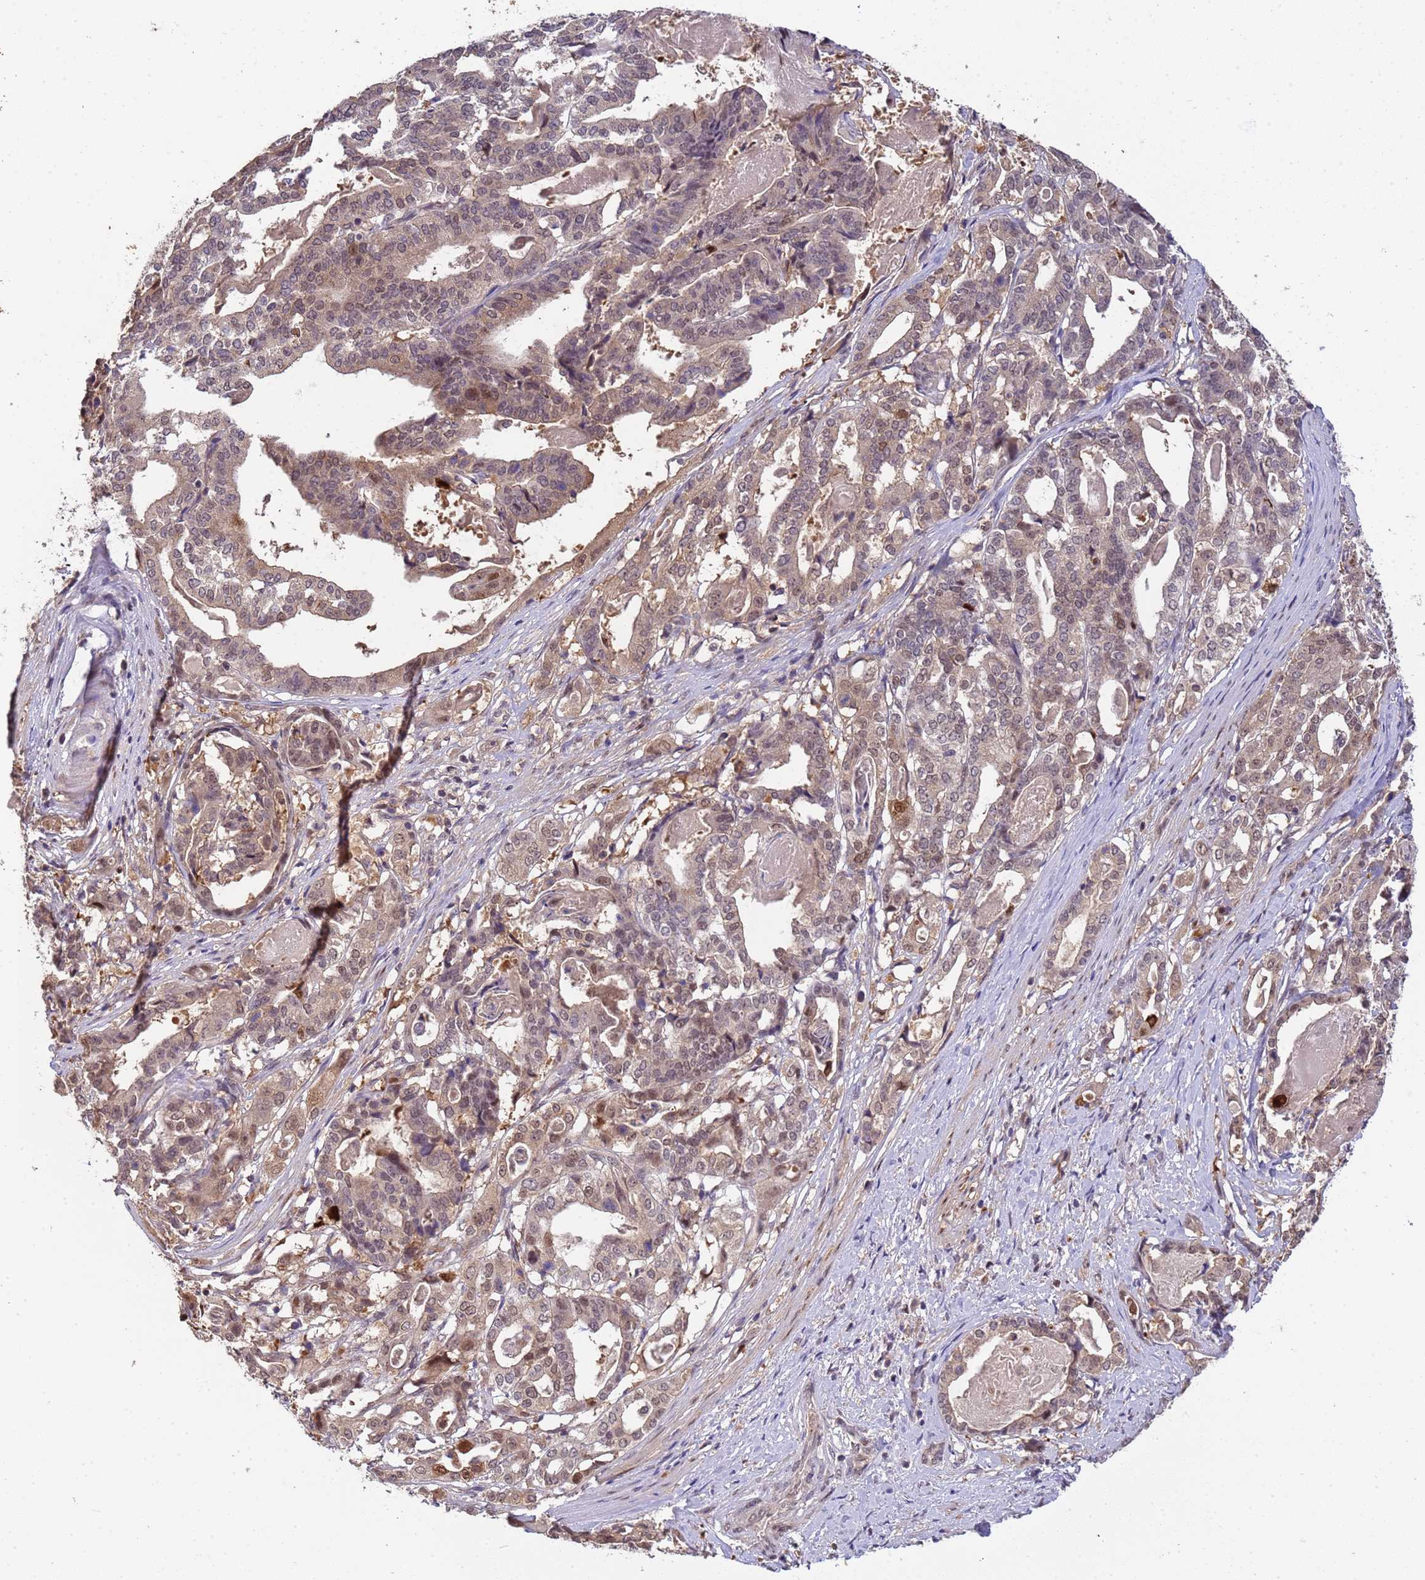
{"staining": {"intensity": "weak", "quantity": "25%-75%", "location": "nuclear"}, "tissue": "stomach cancer", "cell_type": "Tumor cells", "image_type": "cancer", "snomed": [{"axis": "morphology", "description": "Adenocarcinoma, NOS"}, {"axis": "topography", "description": "Stomach"}], "caption": "Protein expression analysis of human adenocarcinoma (stomach) reveals weak nuclear positivity in about 25%-75% of tumor cells. The staining is performed using DAB brown chromogen to label protein expression. The nuclei are counter-stained blue using hematoxylin.", "gene": "ZBTB5", "patient": {"sex": "male", "age": 48}}